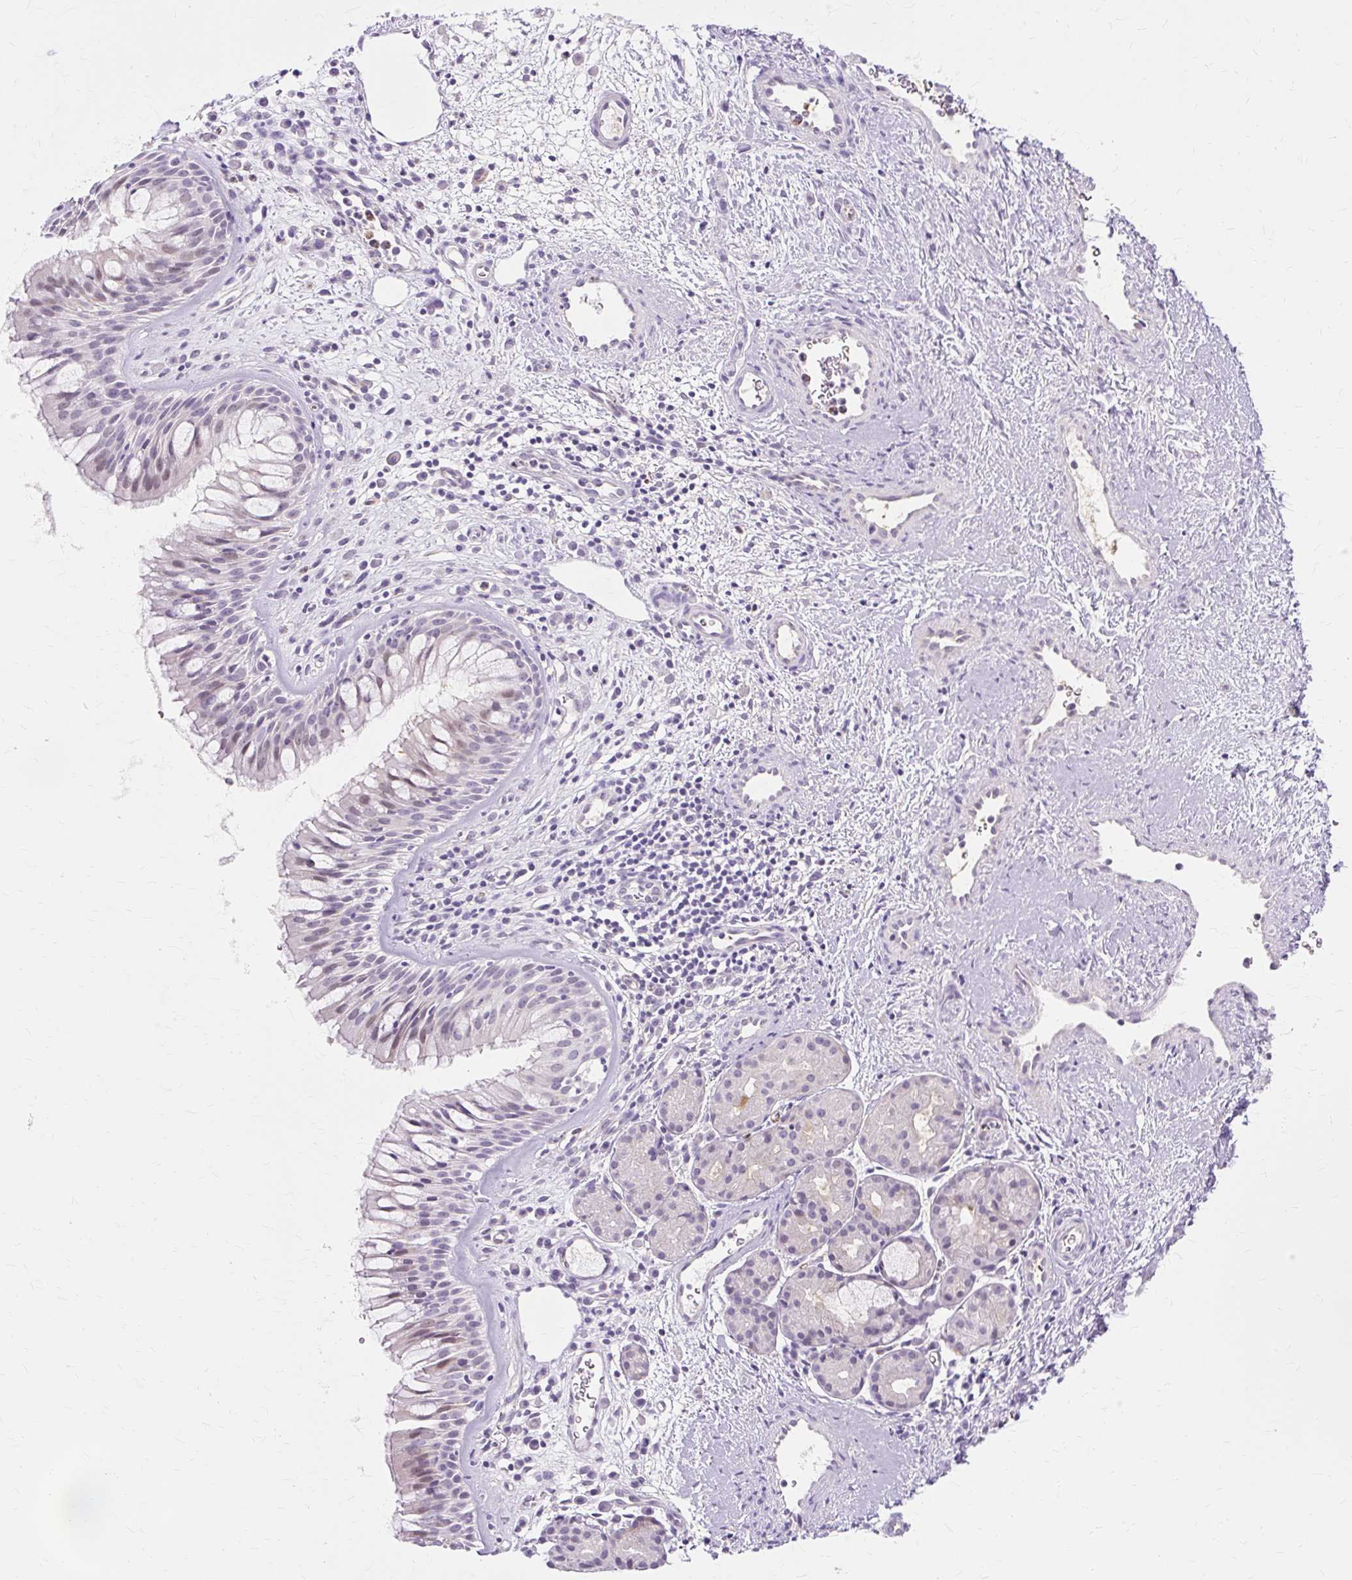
{"staining": {"intensity": "weak", "quantity": "<25%", "location": "nuclear"}, "tissue": "nasopharynx", "cell_type": "Respiratory epithelial cells", "image_type": "normal", "snomed": [{"axis": "morphology", "description": "Normal tissue, NOS"}, {"axis": "topography", "description": "Nasopharynx"}], "caption": "This is an immunohistochemistry (IHC) histopathology image of normal nasopharynx. There is no staining in respiratory epithelial cells.", "gene": "ZNF35", "patient": {"sex": "male", "age": 65}}